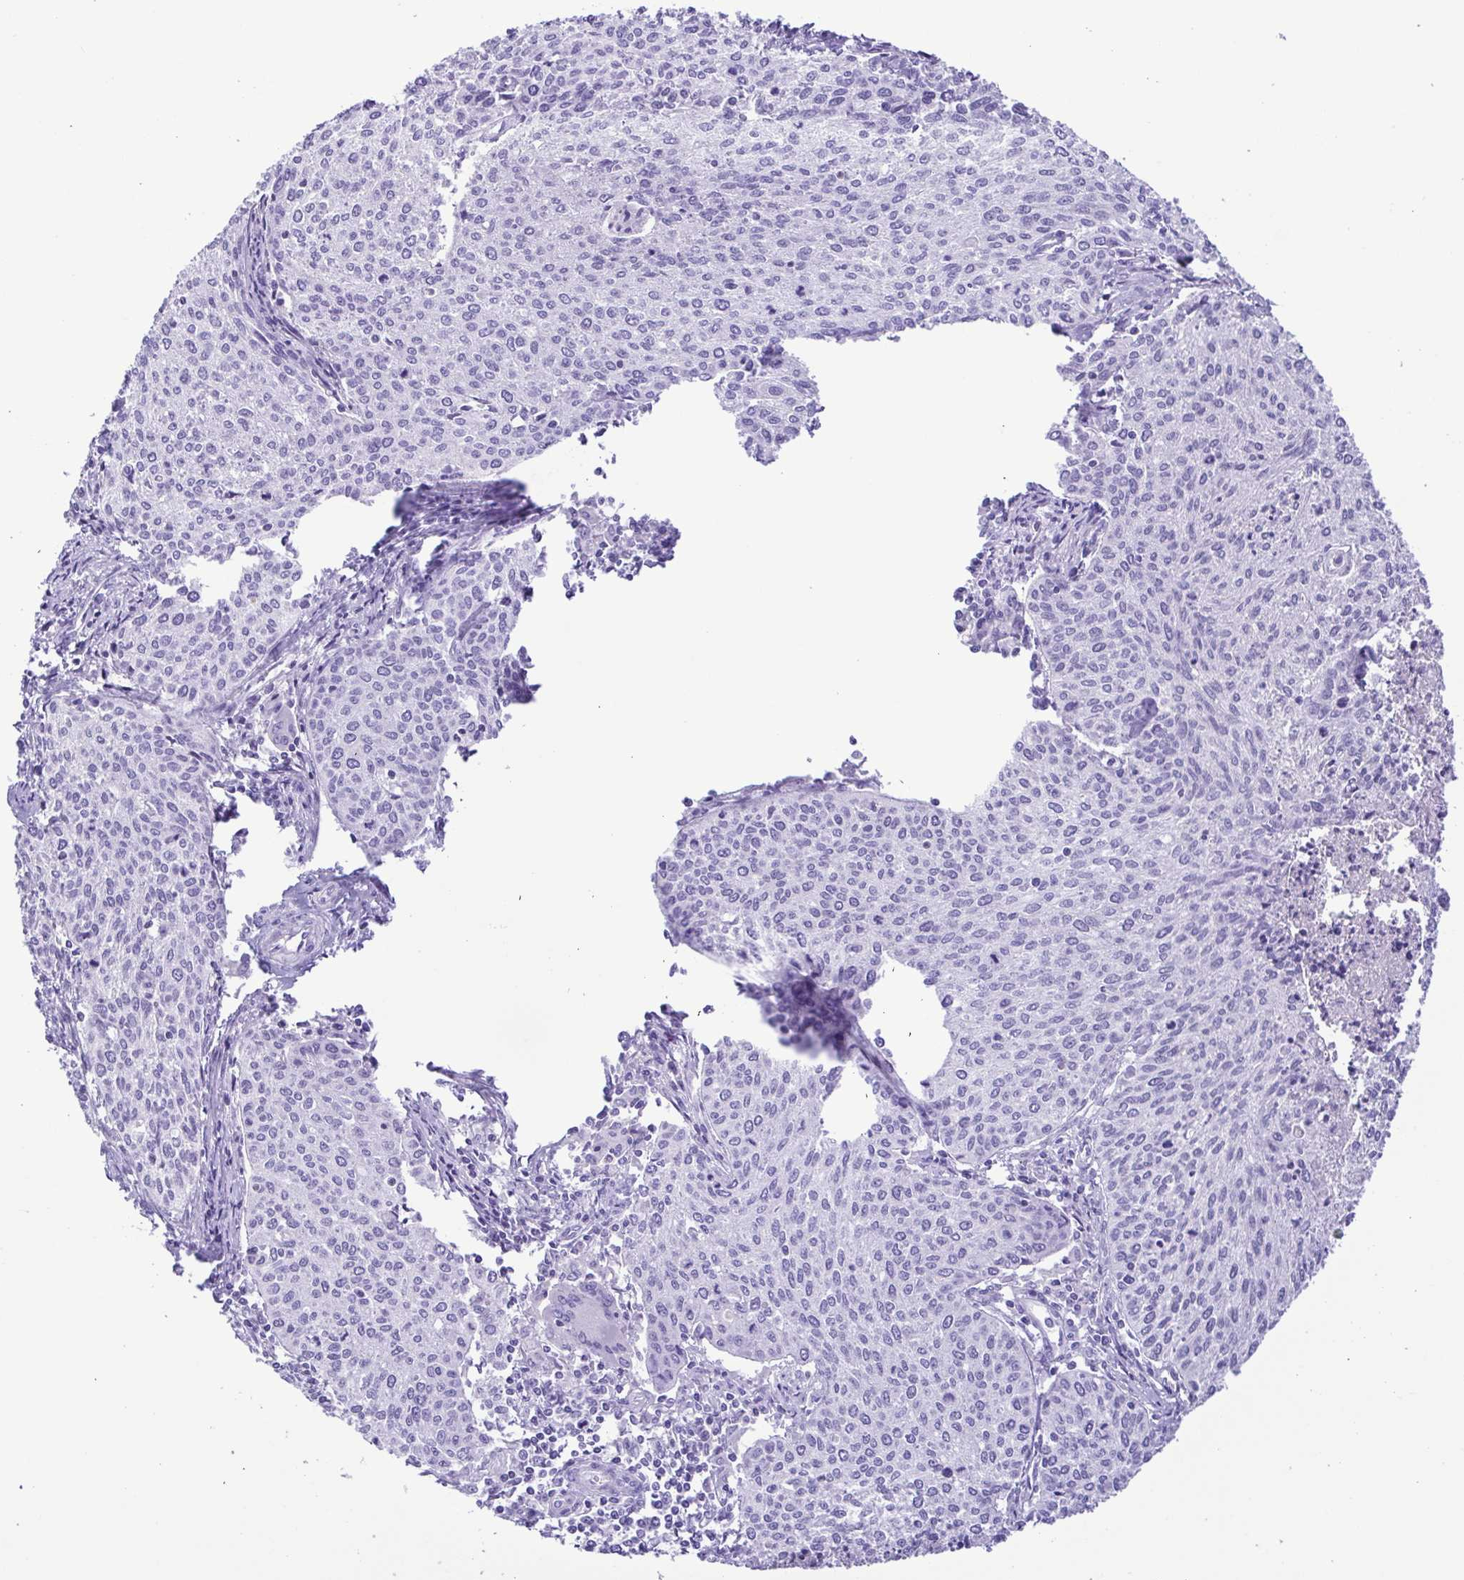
{"staining": {"intensity": "negative", "quantity": "none", "location": "none"}, "tissue": "cervical cancer", "cell_type": "Tumor cells", "image_type": "cancer", "snomed": [{"axis": "morphology", "description": "Squamous cell carcinoma, NOS"}, {"axis": "topography", "description": "Cervix"}], "caption": "Tumor cells are negative for brown protein staining in squamous cell carcinoma (cervical).", "gene": "OVGP1", "patient": {"sex": "female", "age": 38}}